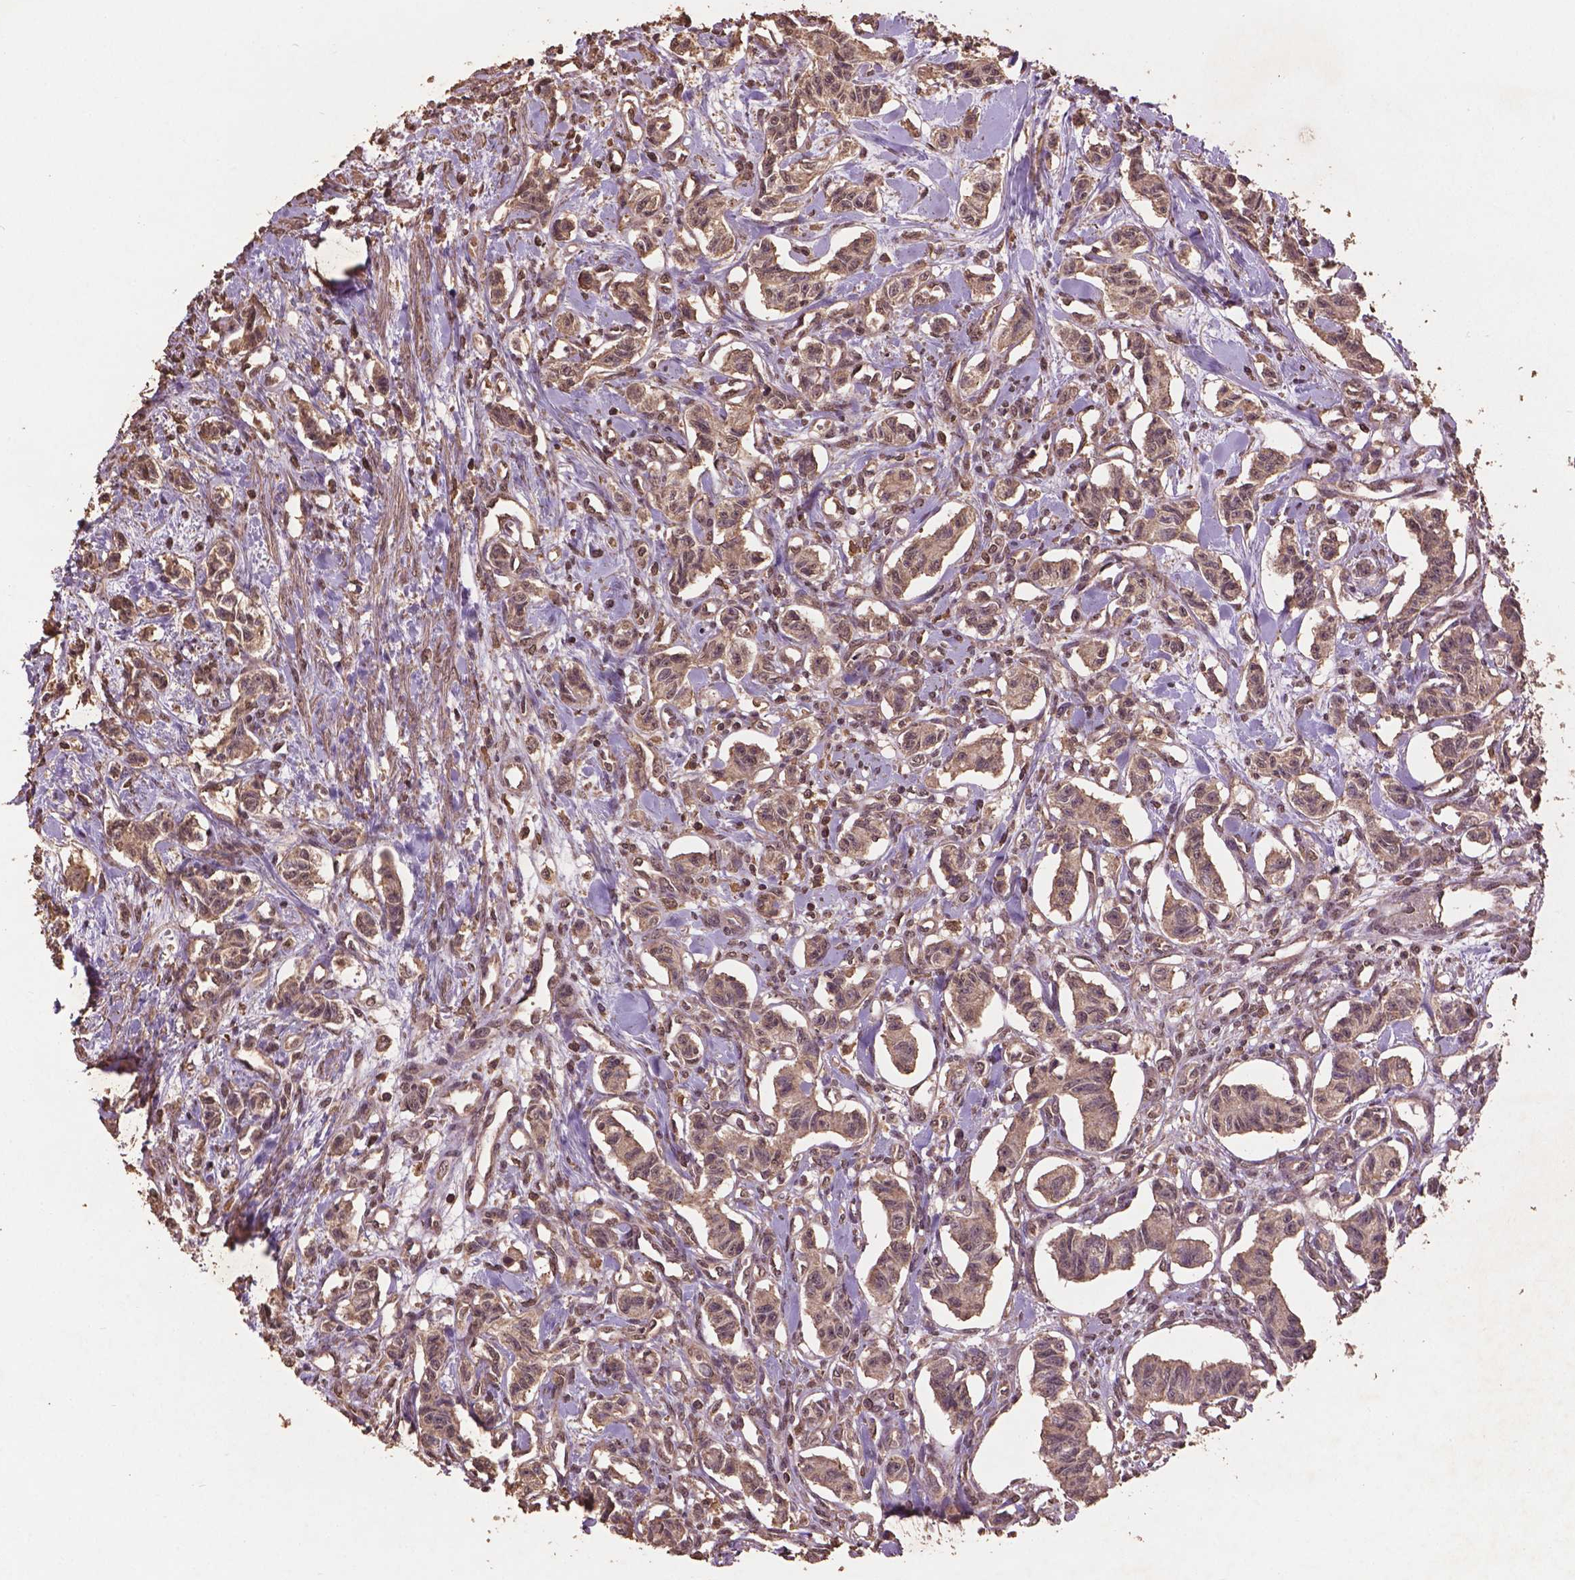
{"staining": {"intensity": "weak", "quantity": ">75%", "location": "cytoplasmic/membranous"}, "tissue": "carcinoid", "cell_type": "Tumor cells", "image_type": "cancer", "snomed": [{"axis": "morphology", "description": "Carcinoid, malignant, NOS"}, {"axis": "topography", "description": "Kidney"}], "caption": "Immunohistochemistry (IHC) (DAB) staining of carcinoid shows weak cytoplasmic/membranous protein expression in about >75% of tumor cells.", "gene": "BABAM1", "patient": {"sex": "female", "age": 41}}